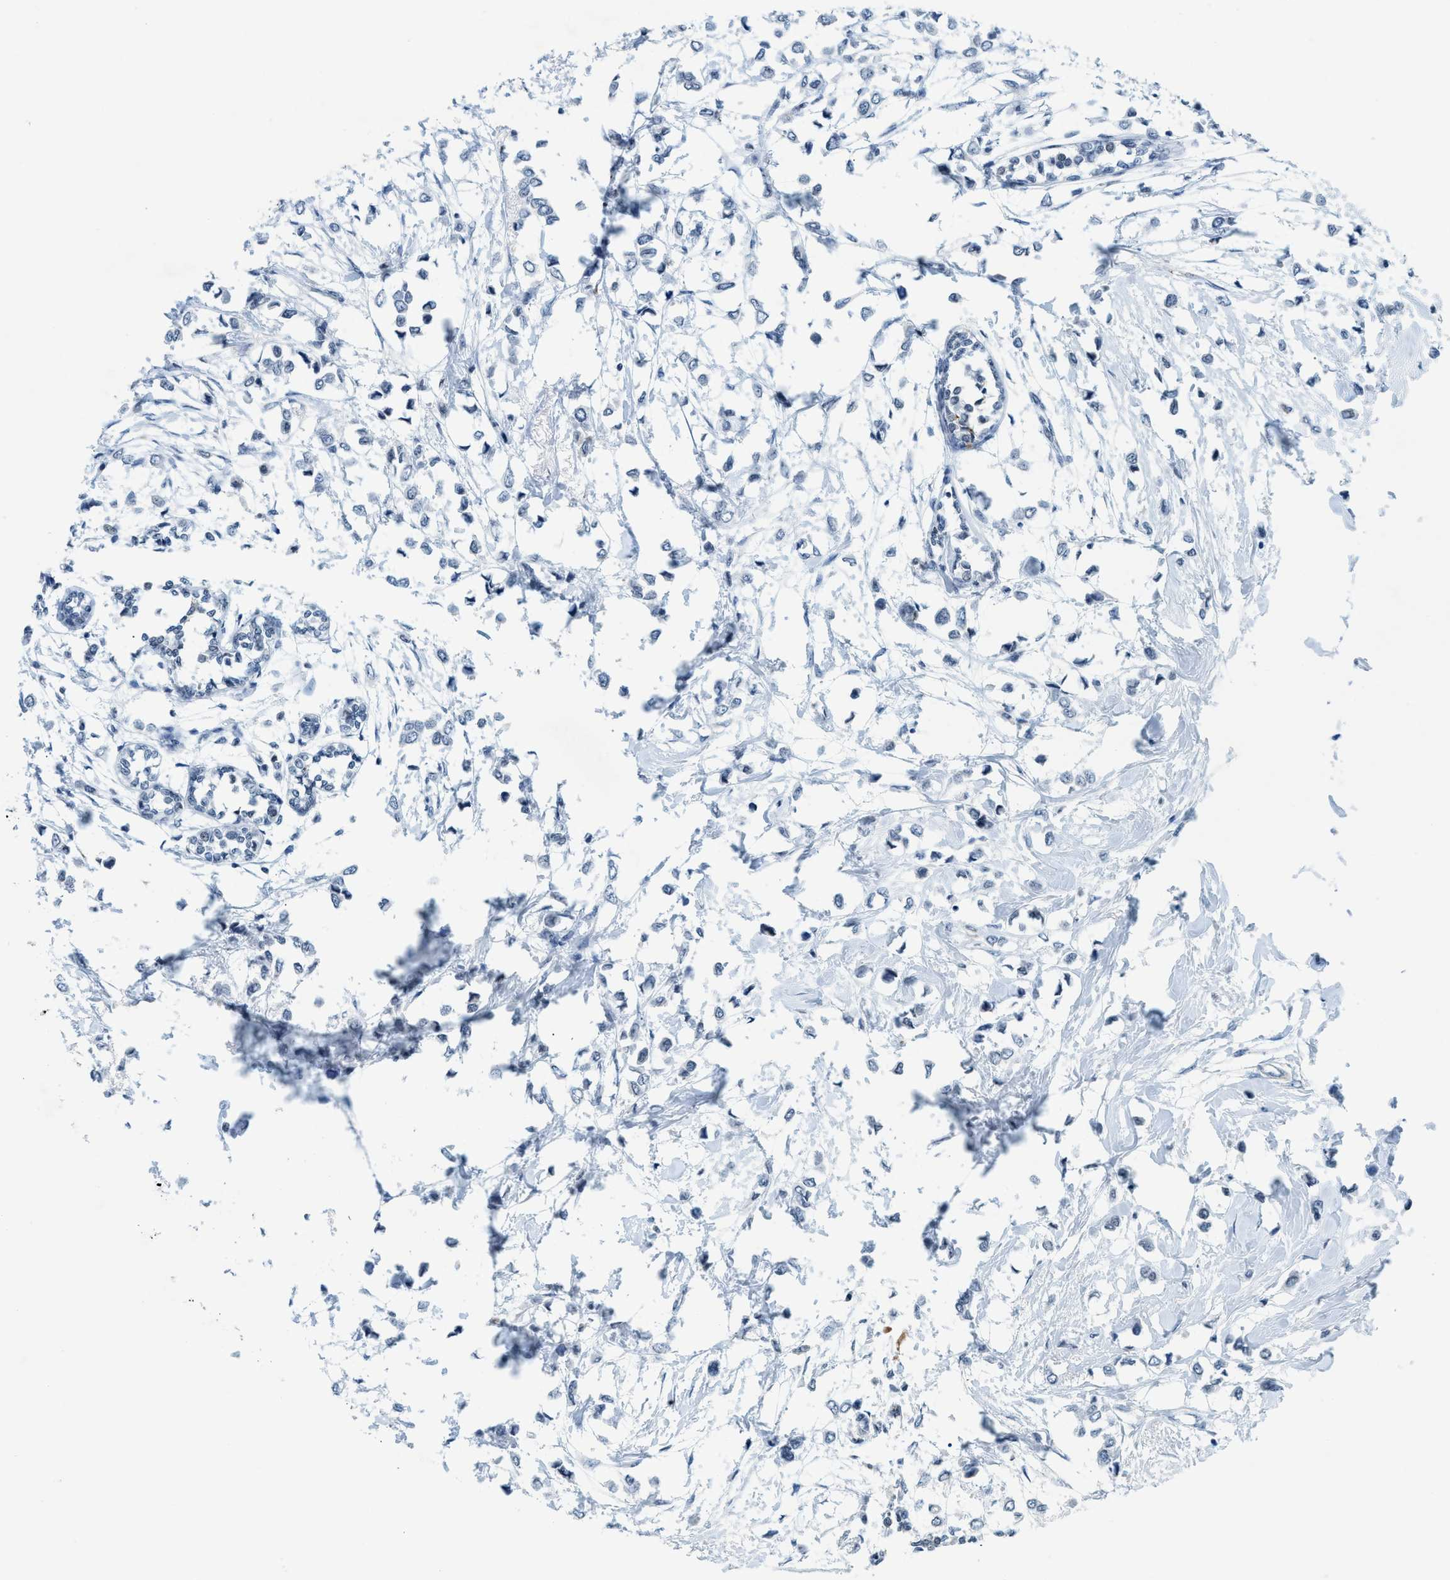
{"staining": {"intensity": "negative", "quantity": "none", "location": "none"}, "tissue": "breast cancer", "cell_type": "Tumor cells", "image_type": "cancer", "snomed": [{"axis": "morphology", "description": "Lobular carcinoma"}, {"axis": "topography", "description": "Breast"}], "caption": "The IHC histopathology image has no significant expression in tumor cells of lobular carcinoma (breast) tissue.", "gene": "UVRAG", "patient": {"sex": "female", "age": 51}}